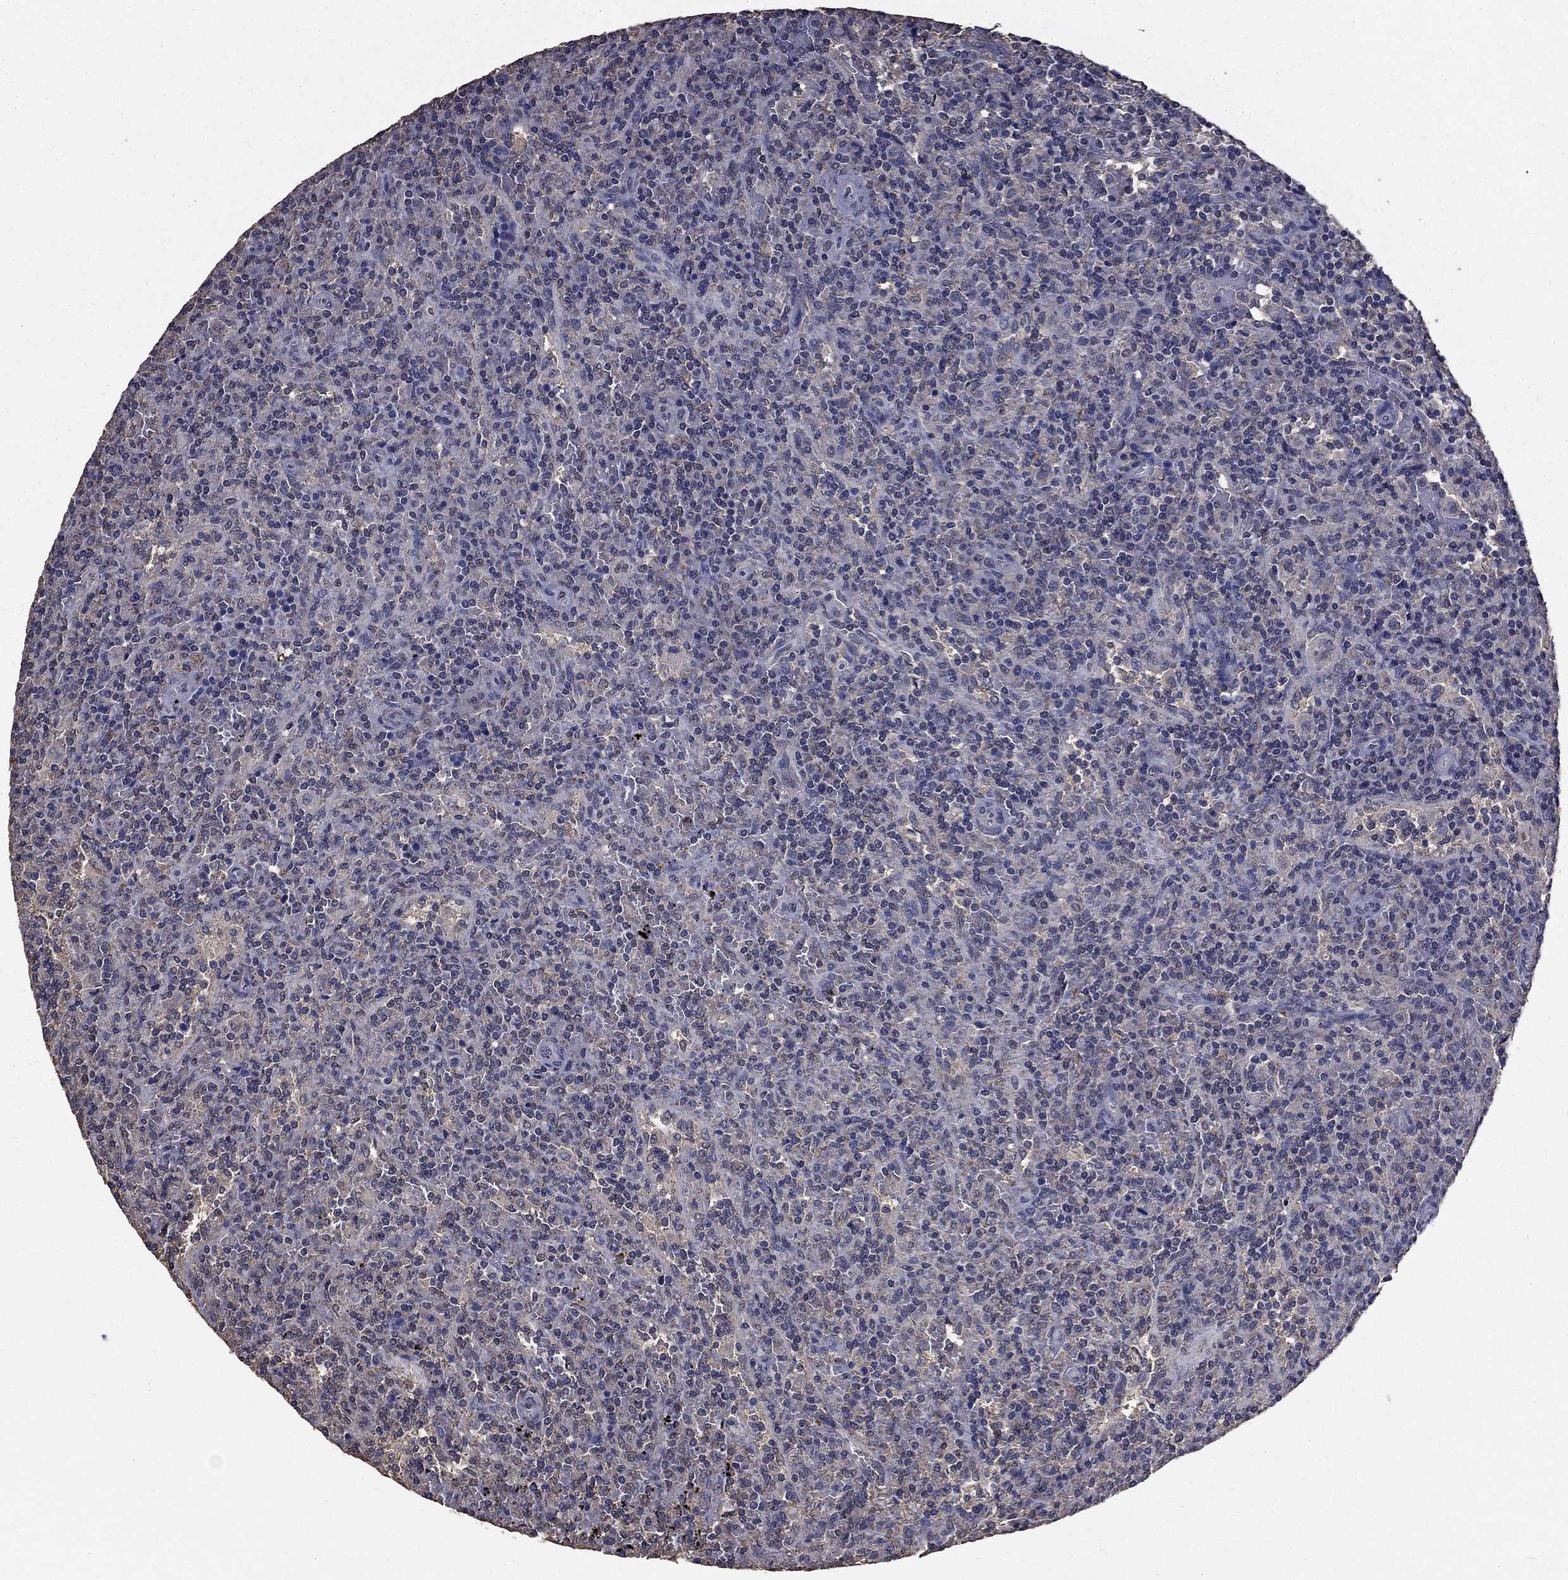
{"staining": {"intensity": "negative", "quantity": "none", "location": "none"}, "tissue": "lymphoma", "cell_type": "Tumor cells", "image_type": "cancer", "snomed": [{"axis": "morphology", "description": "Malignant lymphoma, non-Hodgkin's type, Low grade"}, {"axis": "topography", "description": "Spleen"}], "caption": "IHC of human lymphoma demonstrates no expression in tumor cells. The staining is performed using DAB brown chromogen with nuclei counter-stained in using hematoxylin.", "gene": "MFAP3L", "patient": {"sex": "male", "age": 62}}